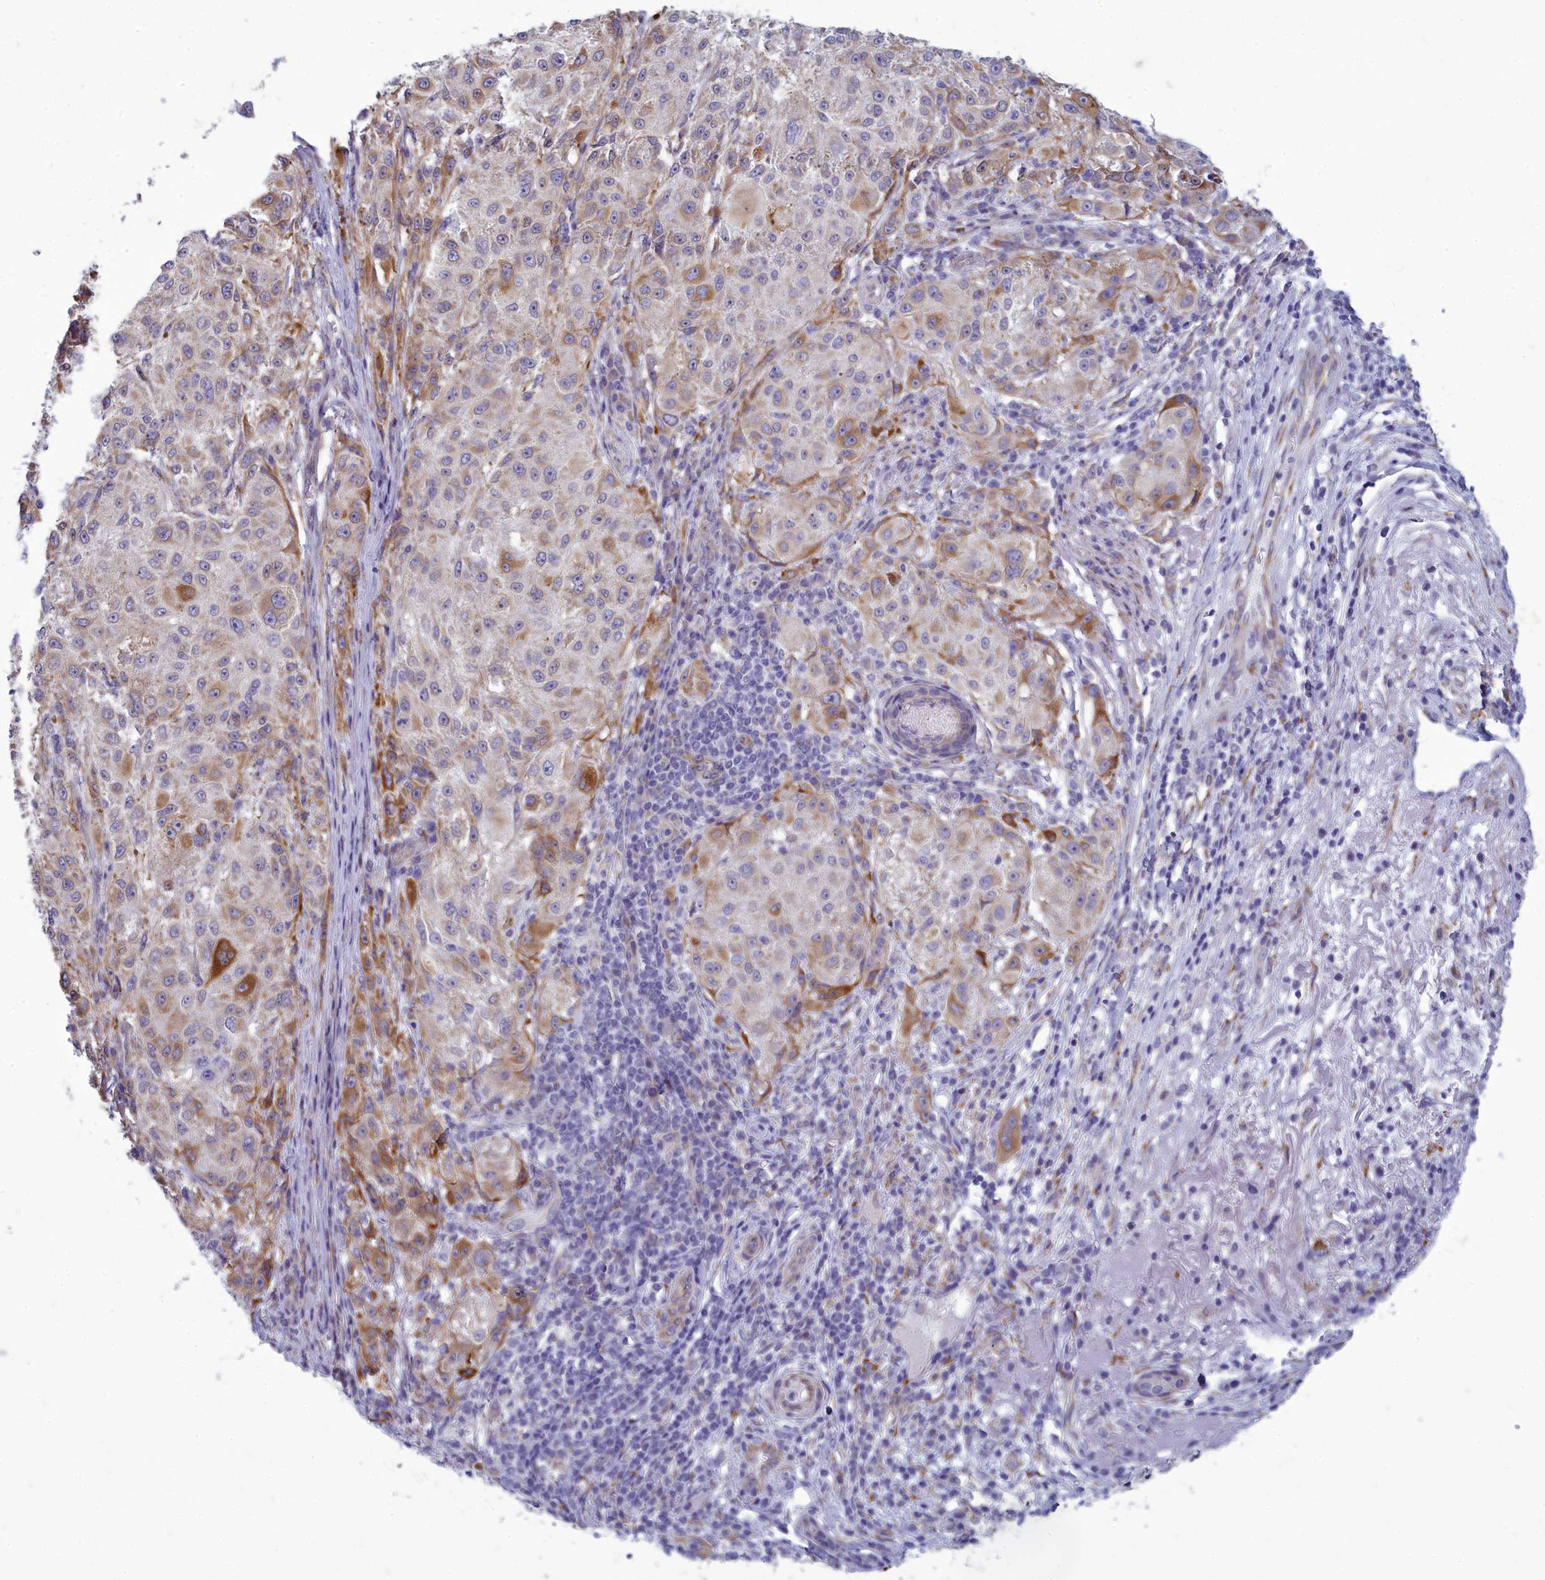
{"staining": {"intensity": "moderate", "quantity": "25%-75%", "location": "cytoplasmic/membranous"}, "tissue": "melanoma", "cell_type": "Tumor cells", "image_type": "cancer", "snomed": [{"axis": "morphology", "description": "Necrosis, NOS"}, {"axis": "morphology", "description": "Malignant melanoma, NOS"}, {"axis": "topography", "description": "Skin"}], "caption": "Protein analysis of melanoma tissue demonstrates moderate cytoplasmic/membranous expression in approximately 25%-75% of tumor cells. (Brightfield microscopy of DAB IHC at high magnification).", "gene": "CENATAC", "patient": {"sex": "female", "age": 87}}